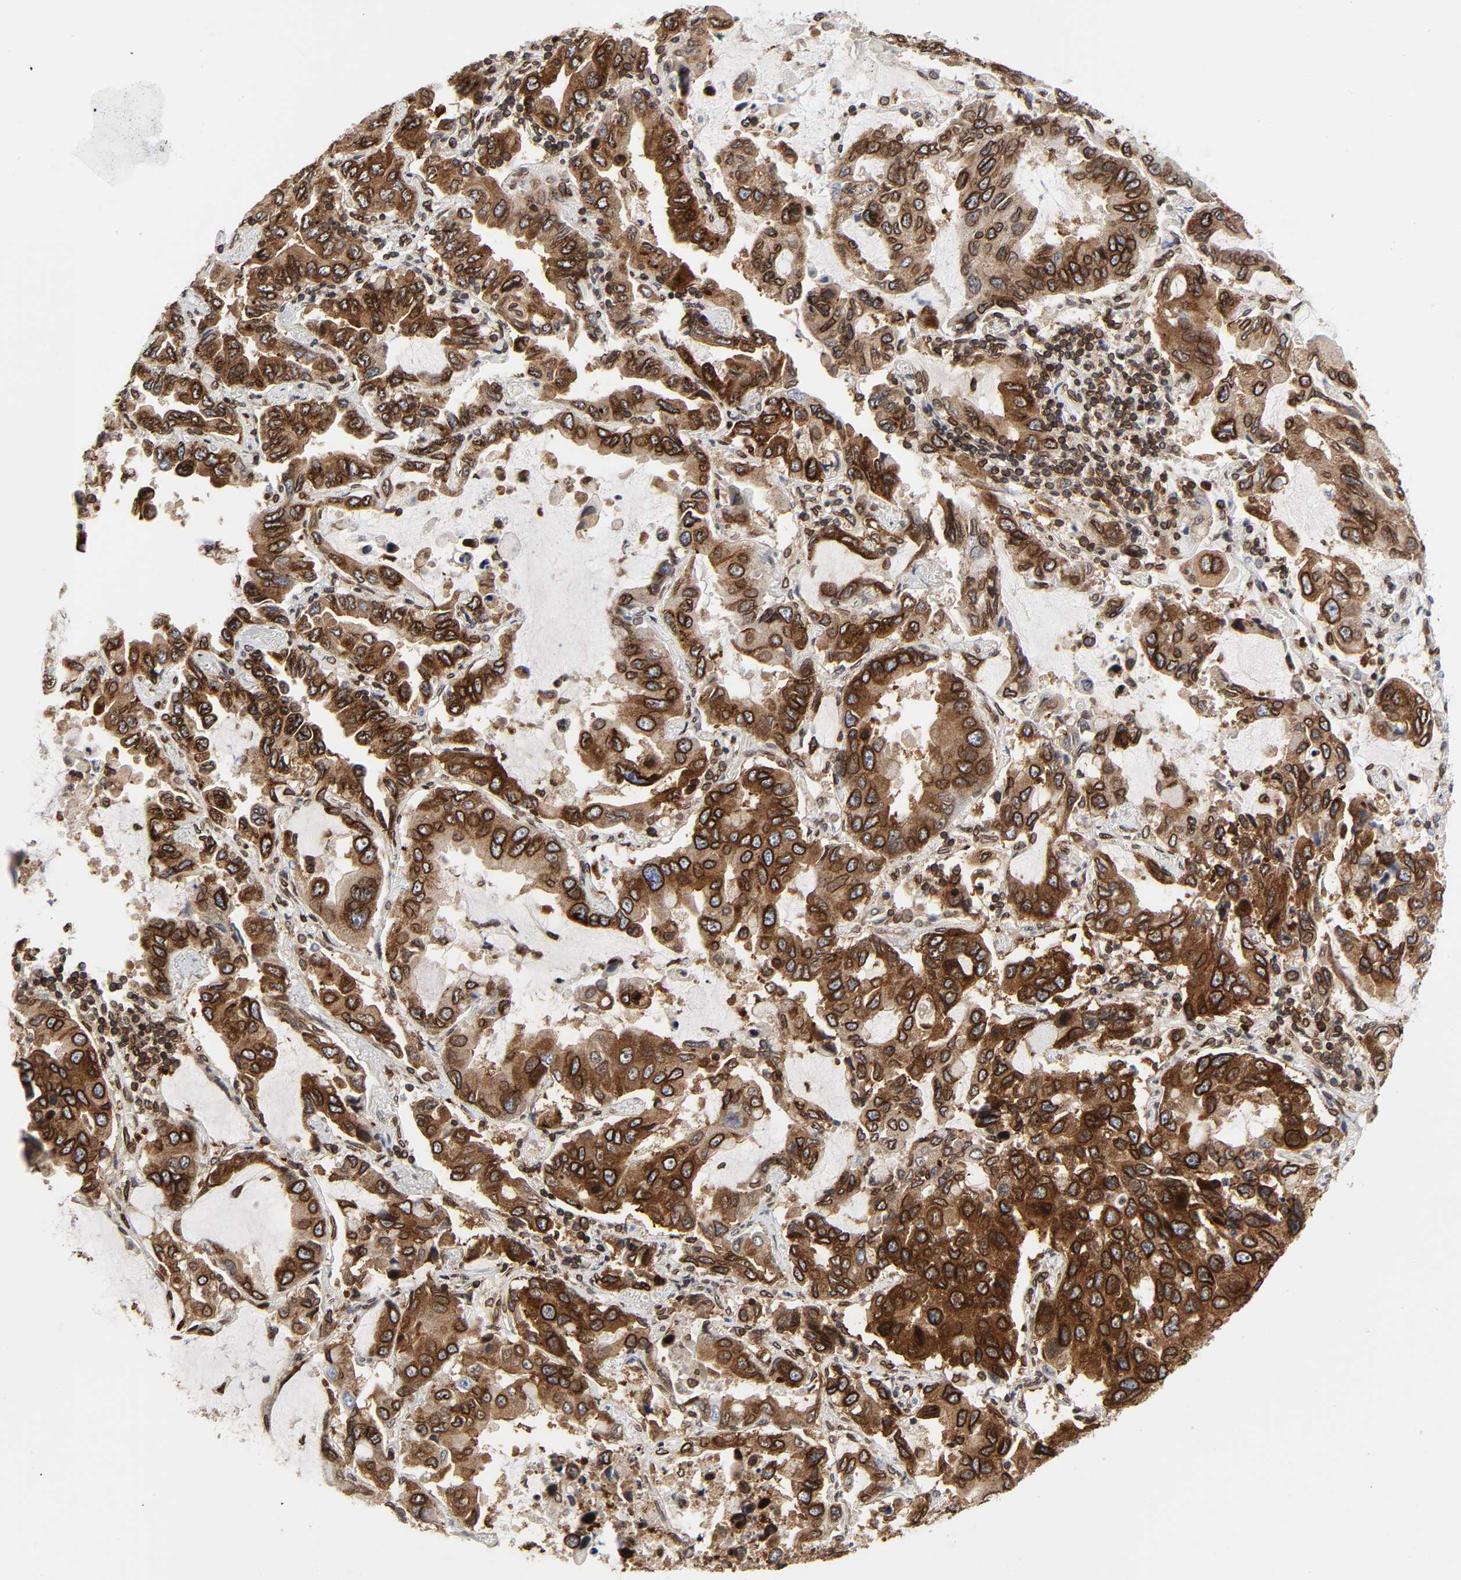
{"staining": {"intensity": "strong", "quantity": ">75%", "location": "cytoplasmic/membranous,nuclear"}, "tissue": "lung cancer", "cell_type": "Tumor cells", "image_type": "cancer", "snomed": [{"axis": "morphology", "description": "Adenocarcinoma, NOS"}, {"axis": "topography", "description": "Lung"}], "caption": "Approximately >75% of tumor cells in human lung cancer (adenocarcinoma) display strong cytoplasmic/membranous and nuclear protein positivity as visualized by brown immunohistochemical staining.", "gene": "RANGAP1", "patient": {"sex": "male", "age": 64}}